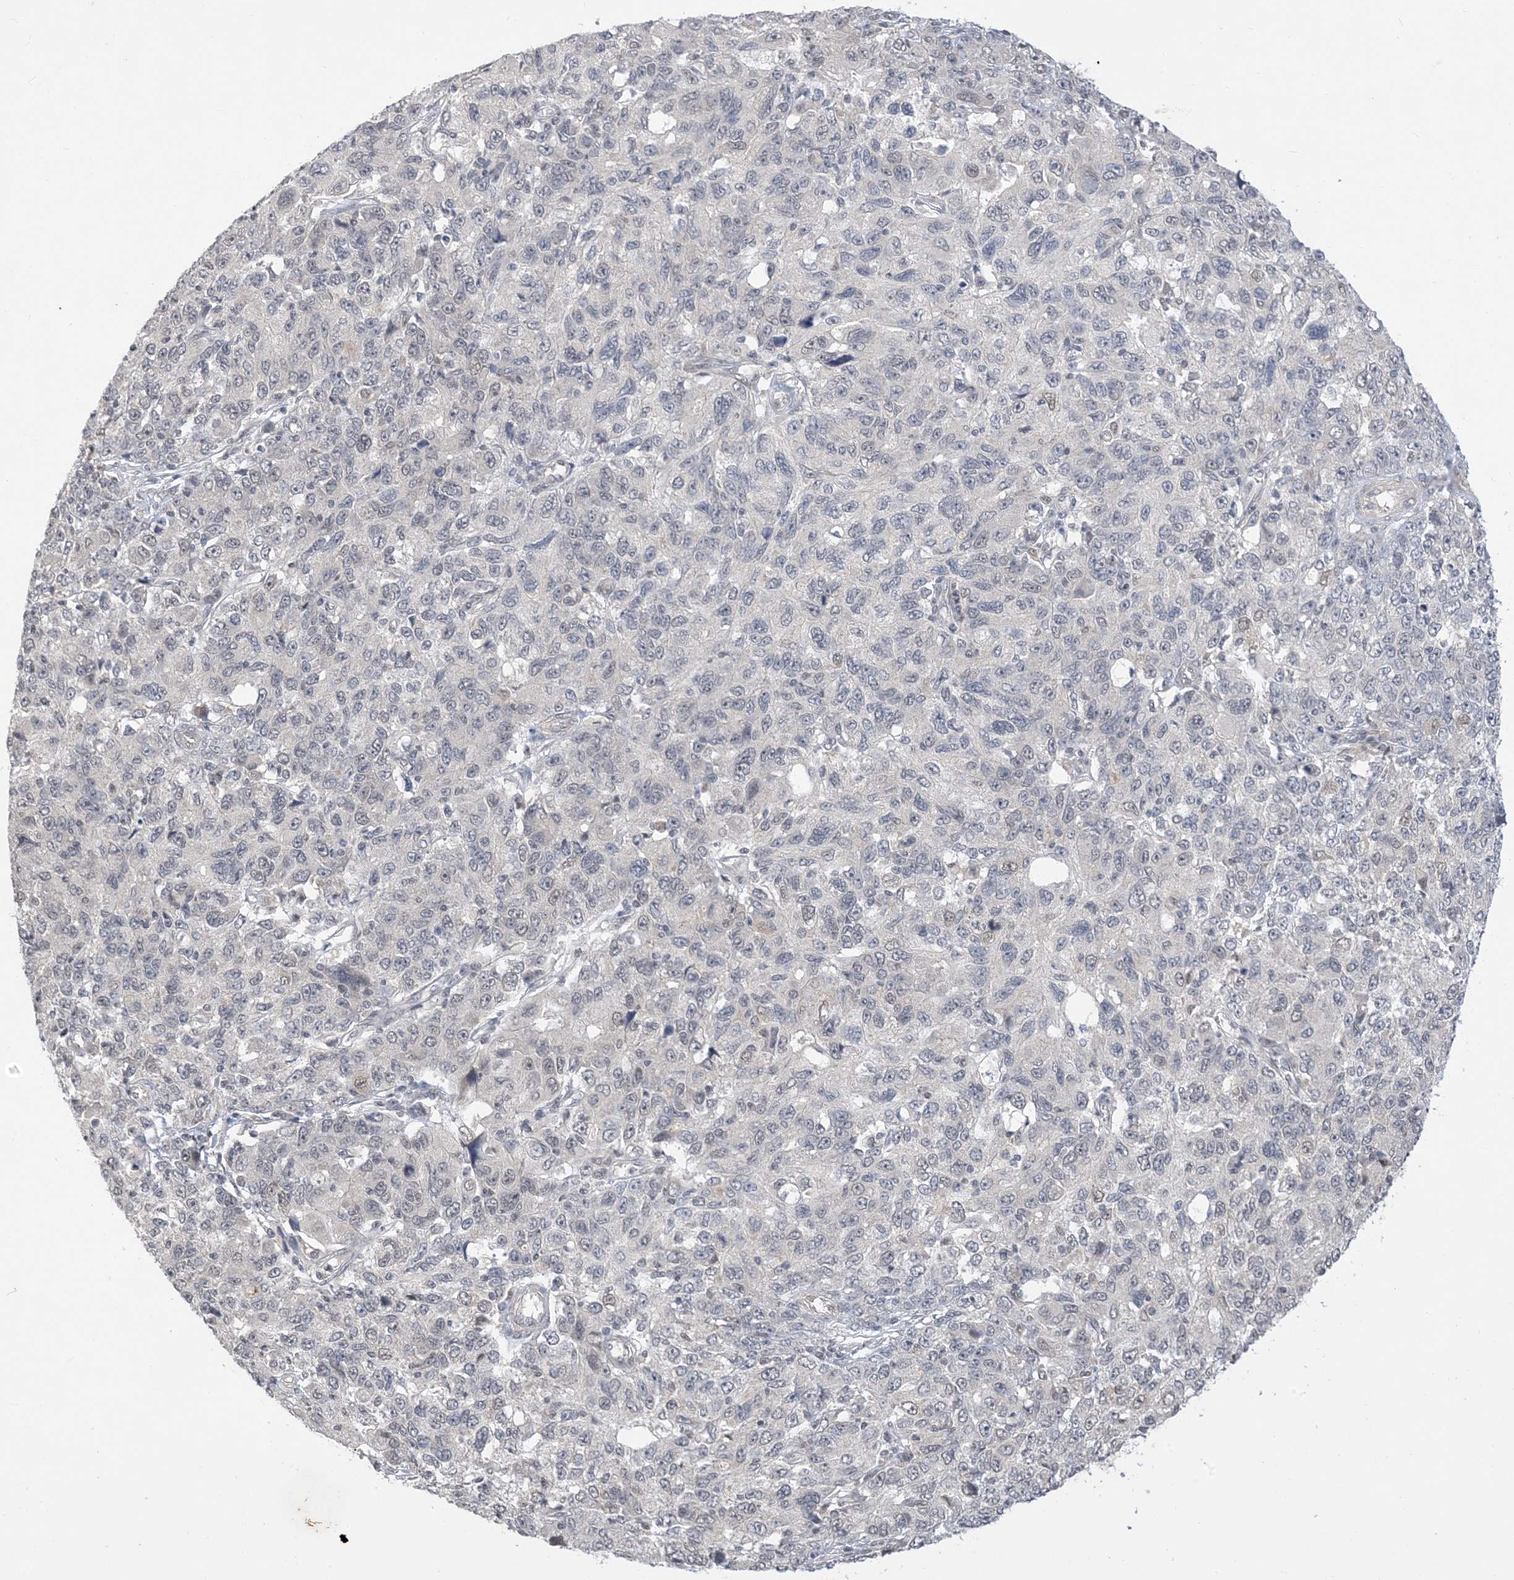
{"staining": {"intensity": "negative", "quantity": "none", "location": "none"}, "tissue": "ovarian cancer", "cell_type": "Tumor cells", "image_type": "cancer", "snomed": [{"axis": "morphology", "description": "Carcinoma, endometroid"}, {"axis": "topography", "description": "Ovary"}], "caption": "Tumor cells show no significant positivity in ovarian cancer (endometroid carcinoma).", "gene": "RANBP9", "patient": {"sex": "female", "age": 42}}